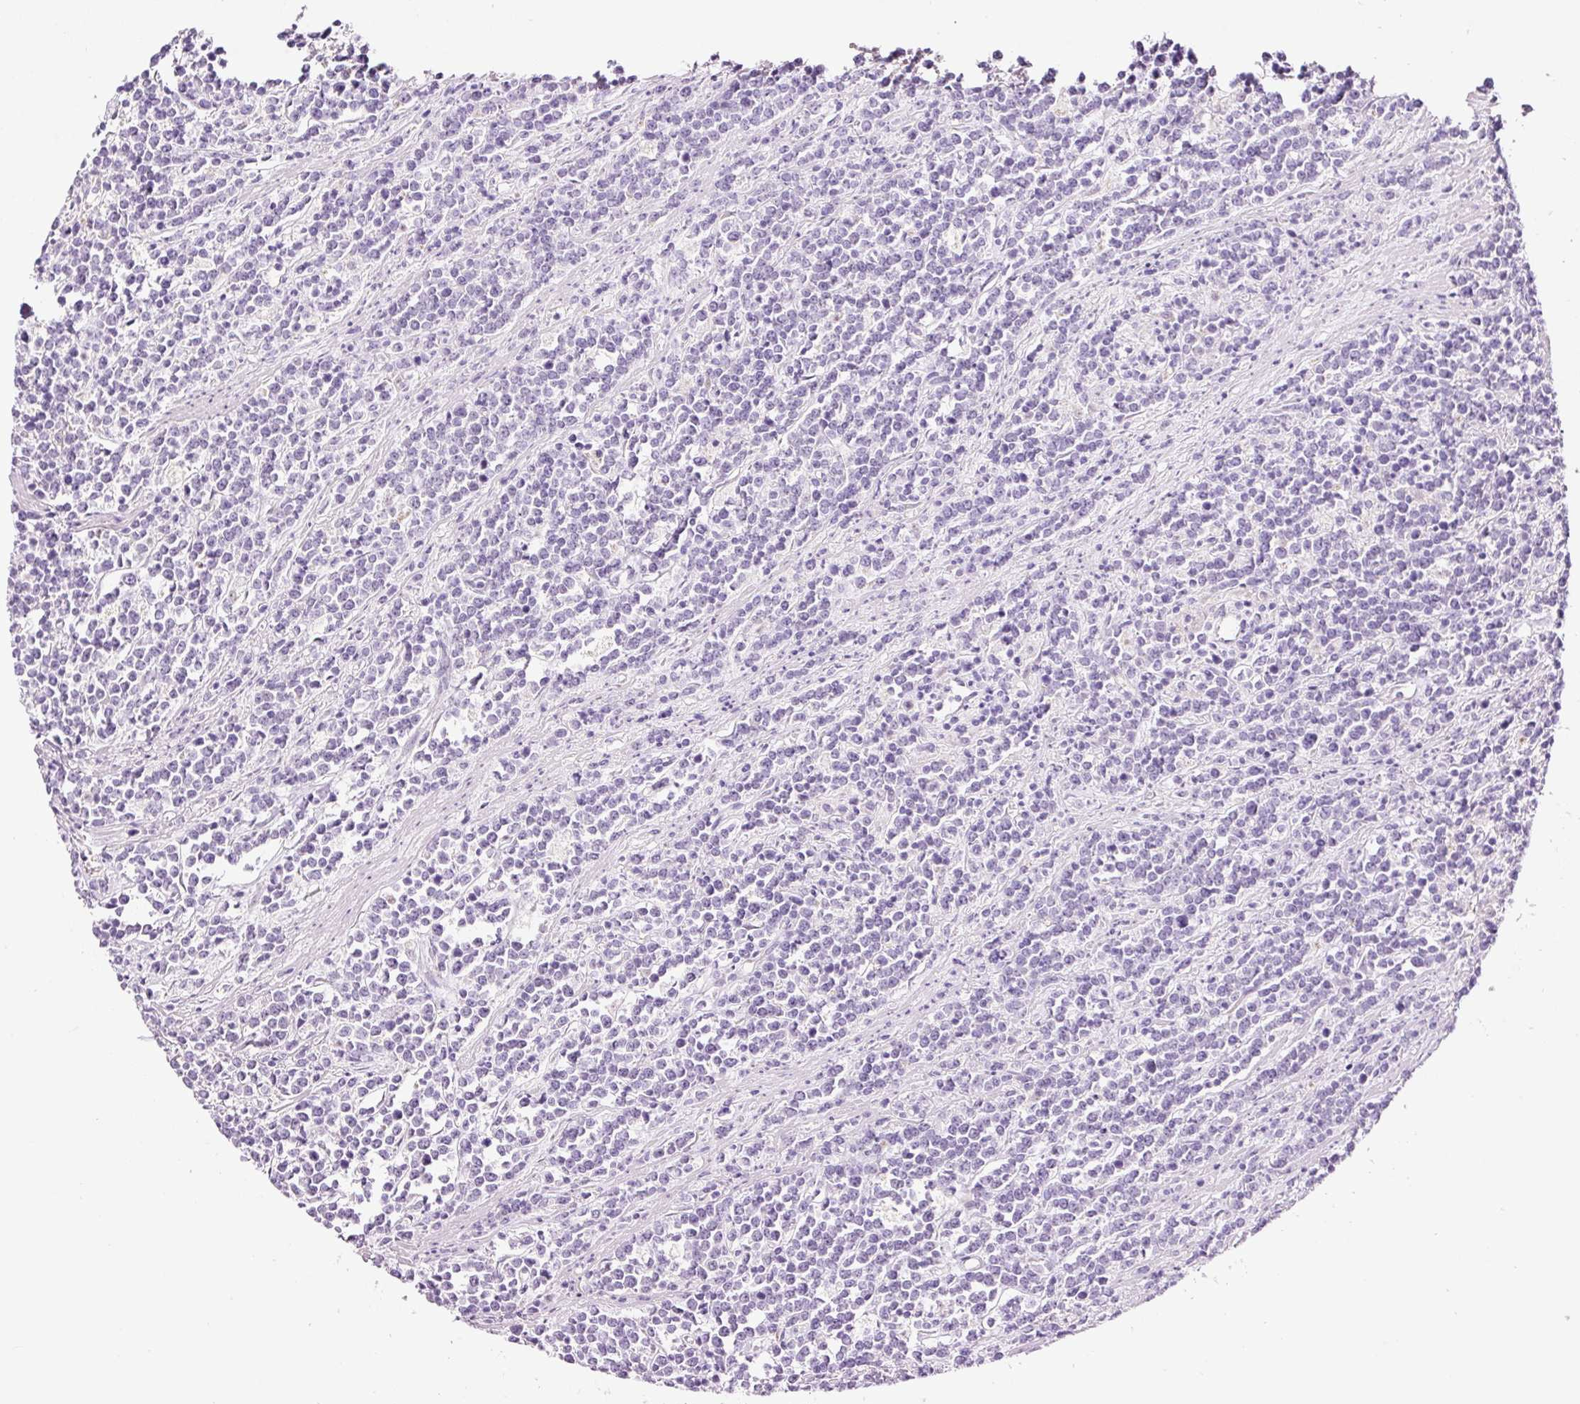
{"staining": {"intensity": "negative", "quantity": "none", "location": "none"}, "tissue": "lymphoma", "cell_type": "Tumor cells", "image_type": "cancer", "snomed": [{"axis": "morphology", "description": "Malignant lymphoma, non-Hodgkin's type, High grade"}, {"axis": "topography", "description": "Small intestine"}, {"axis": "topography", "description": "Colon"}], "caption": "A photomicrograph of malignant lymphoma, non-Hodgkin's type (high-grade) stained for a protein reveals no brown staining in tumor cells. (IHC, brightfield microscopy, high magnification).", "gene": "RTF2", "patient": {"sex": "male", "age": 8}}